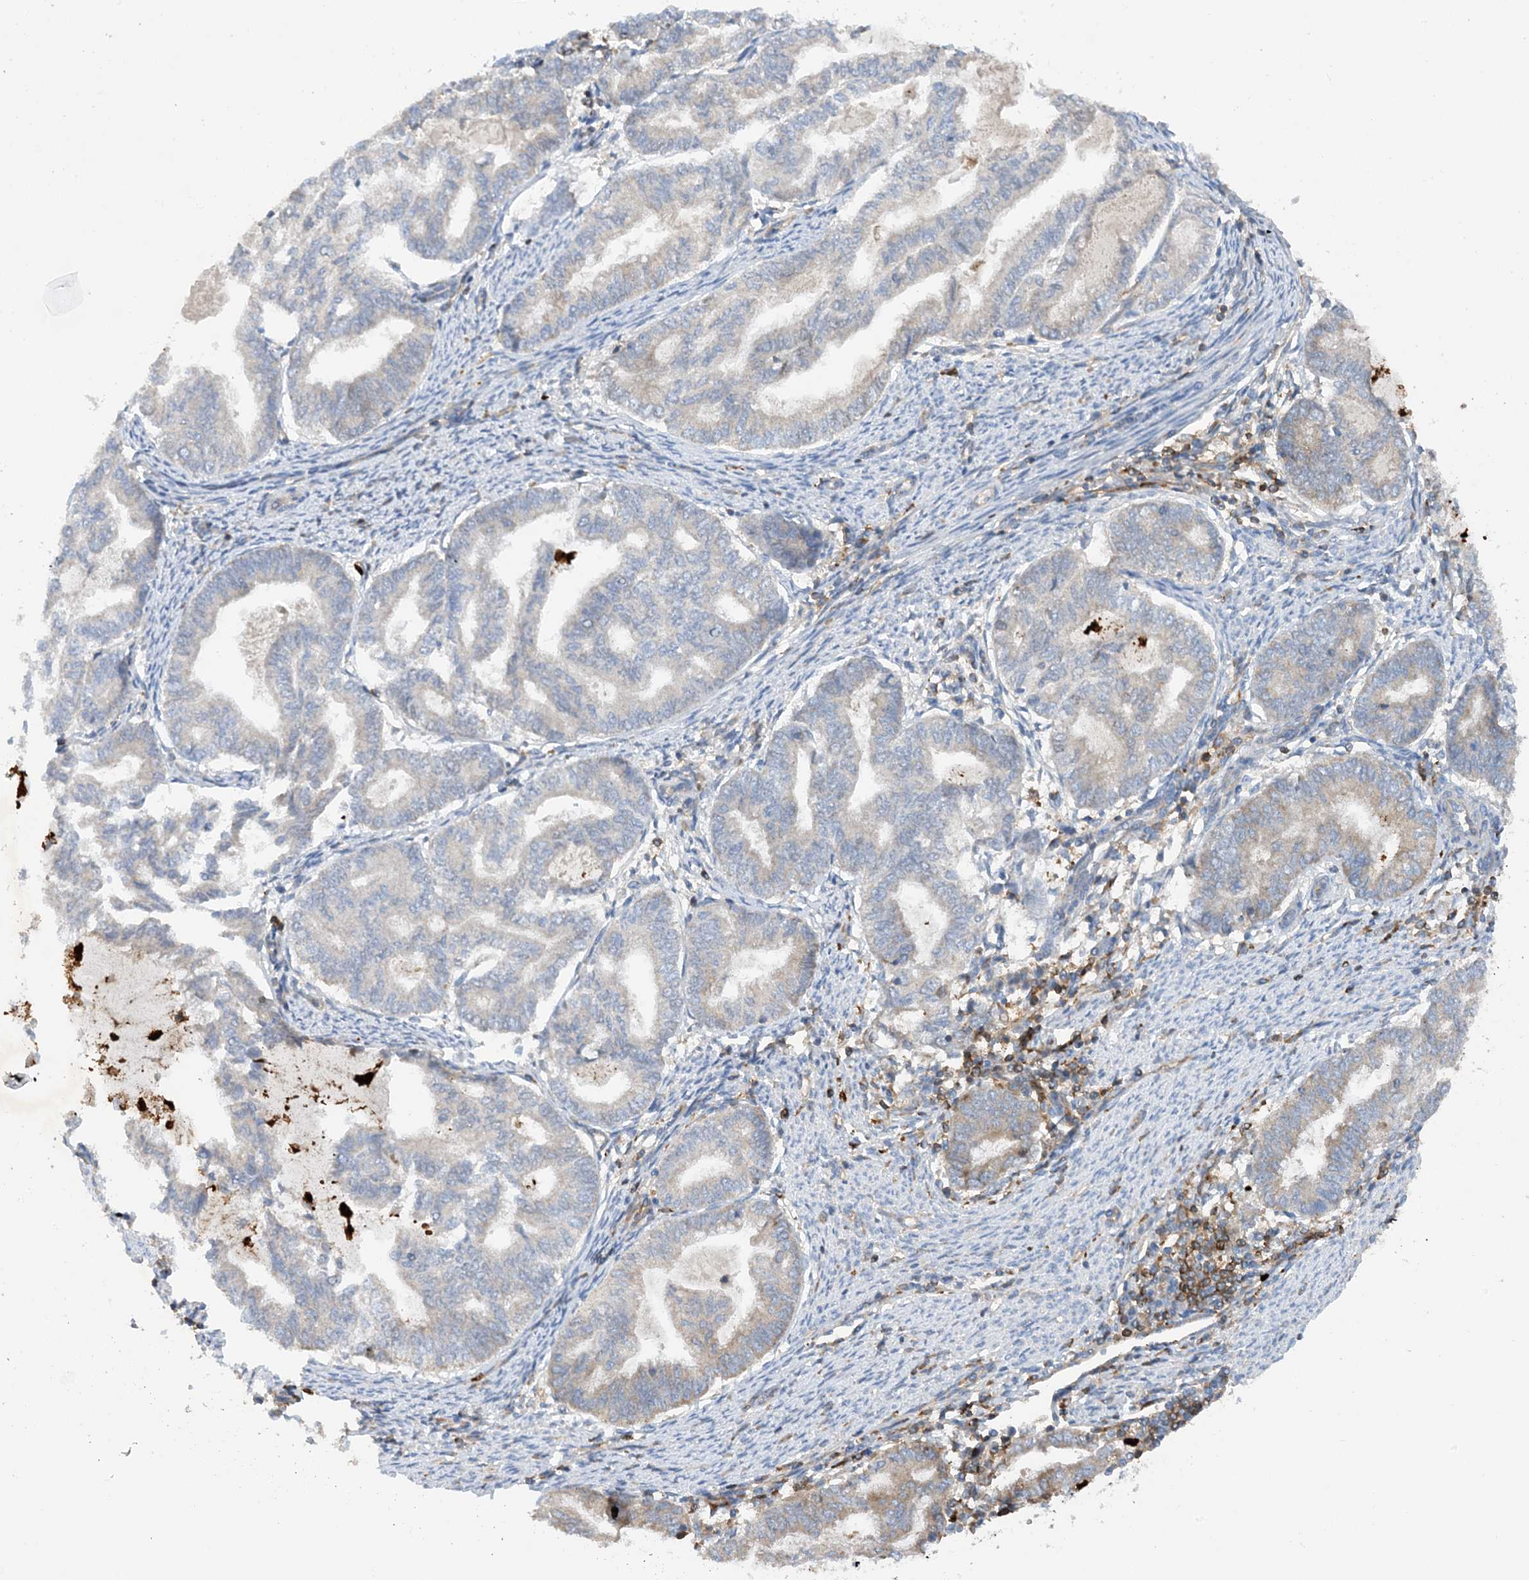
{"staining": {"intensity": "weak", "quantity": "<25%", "location": "cytoplasmic/membranous"}, "tissue": "endometrial cancer", "cell_type": "Tumor cells", "image_type": "cancer", "snomed": [{"axis": "morphology", "description": "Adenocarcinoma, NOS"}, {"axis": "topography", "description": "Endometrium"}], "caption": "Endometrial adenocarcinoma stained for a protein using IHC shows no positivity tumor cells.", "gene": "PHACTR2", "patient": {"sex": "female", "age": 79}}